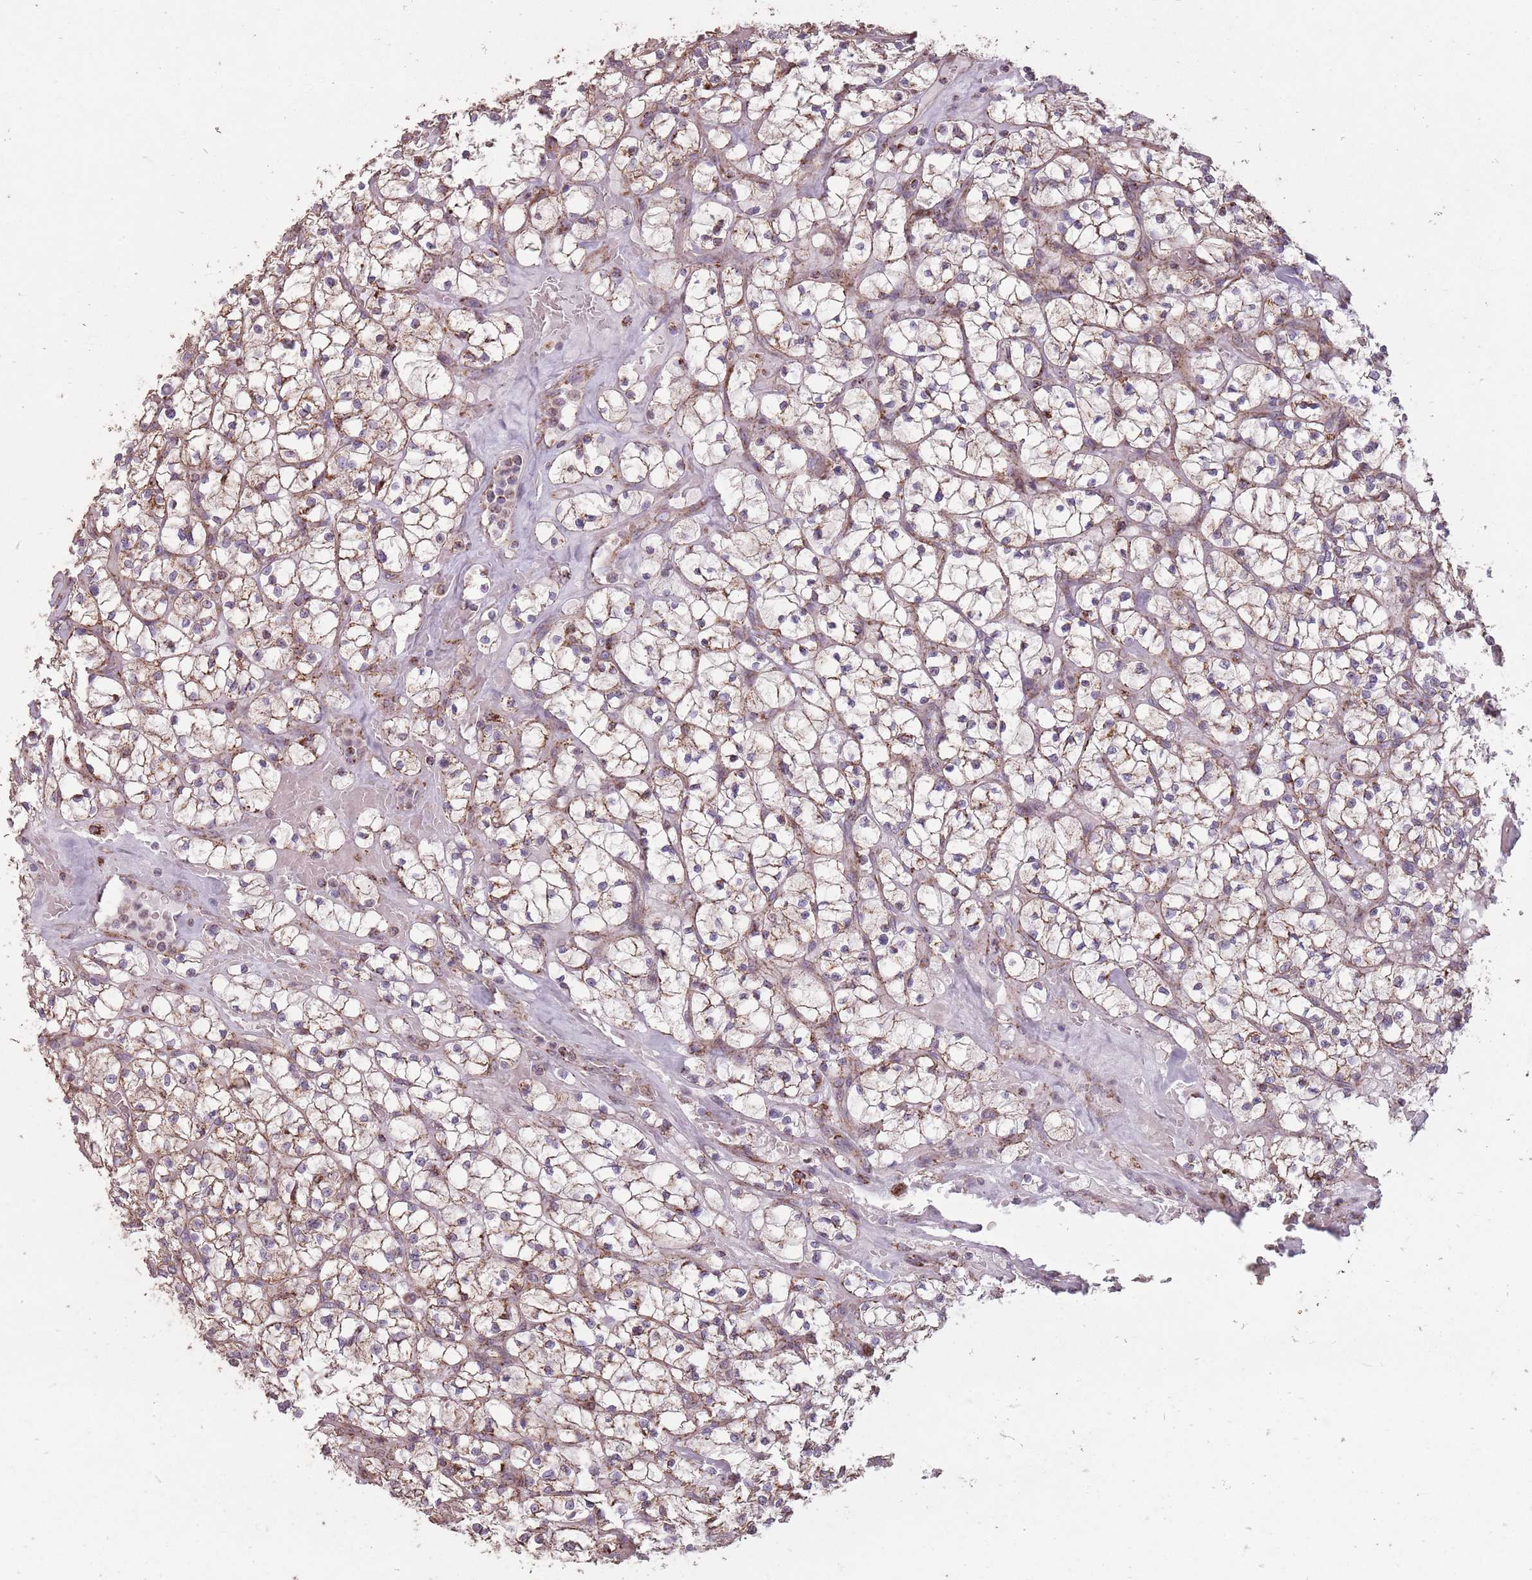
{"staining": {"intensity": "moderate", "quantity": "25%-75%", "location": "cytoplasmic/membranous"}, "tissue": "renal cancer", "cell_type": "Tumor cells", "image_type": "cancer", "snomed": [{"axis": "morphology", "description": "Adenocarcinoma, NOS"}, {"axis": "topography", "description": "Kidney"}], "caption": "Tumor cells display medium levels of moderate cytoplasmic/membranous expression in approximately 25%-75% of cells in human adenocarcinoma (renal).", "gene": "CNOT8", "patient": {"sex": "female", "age": 64}}